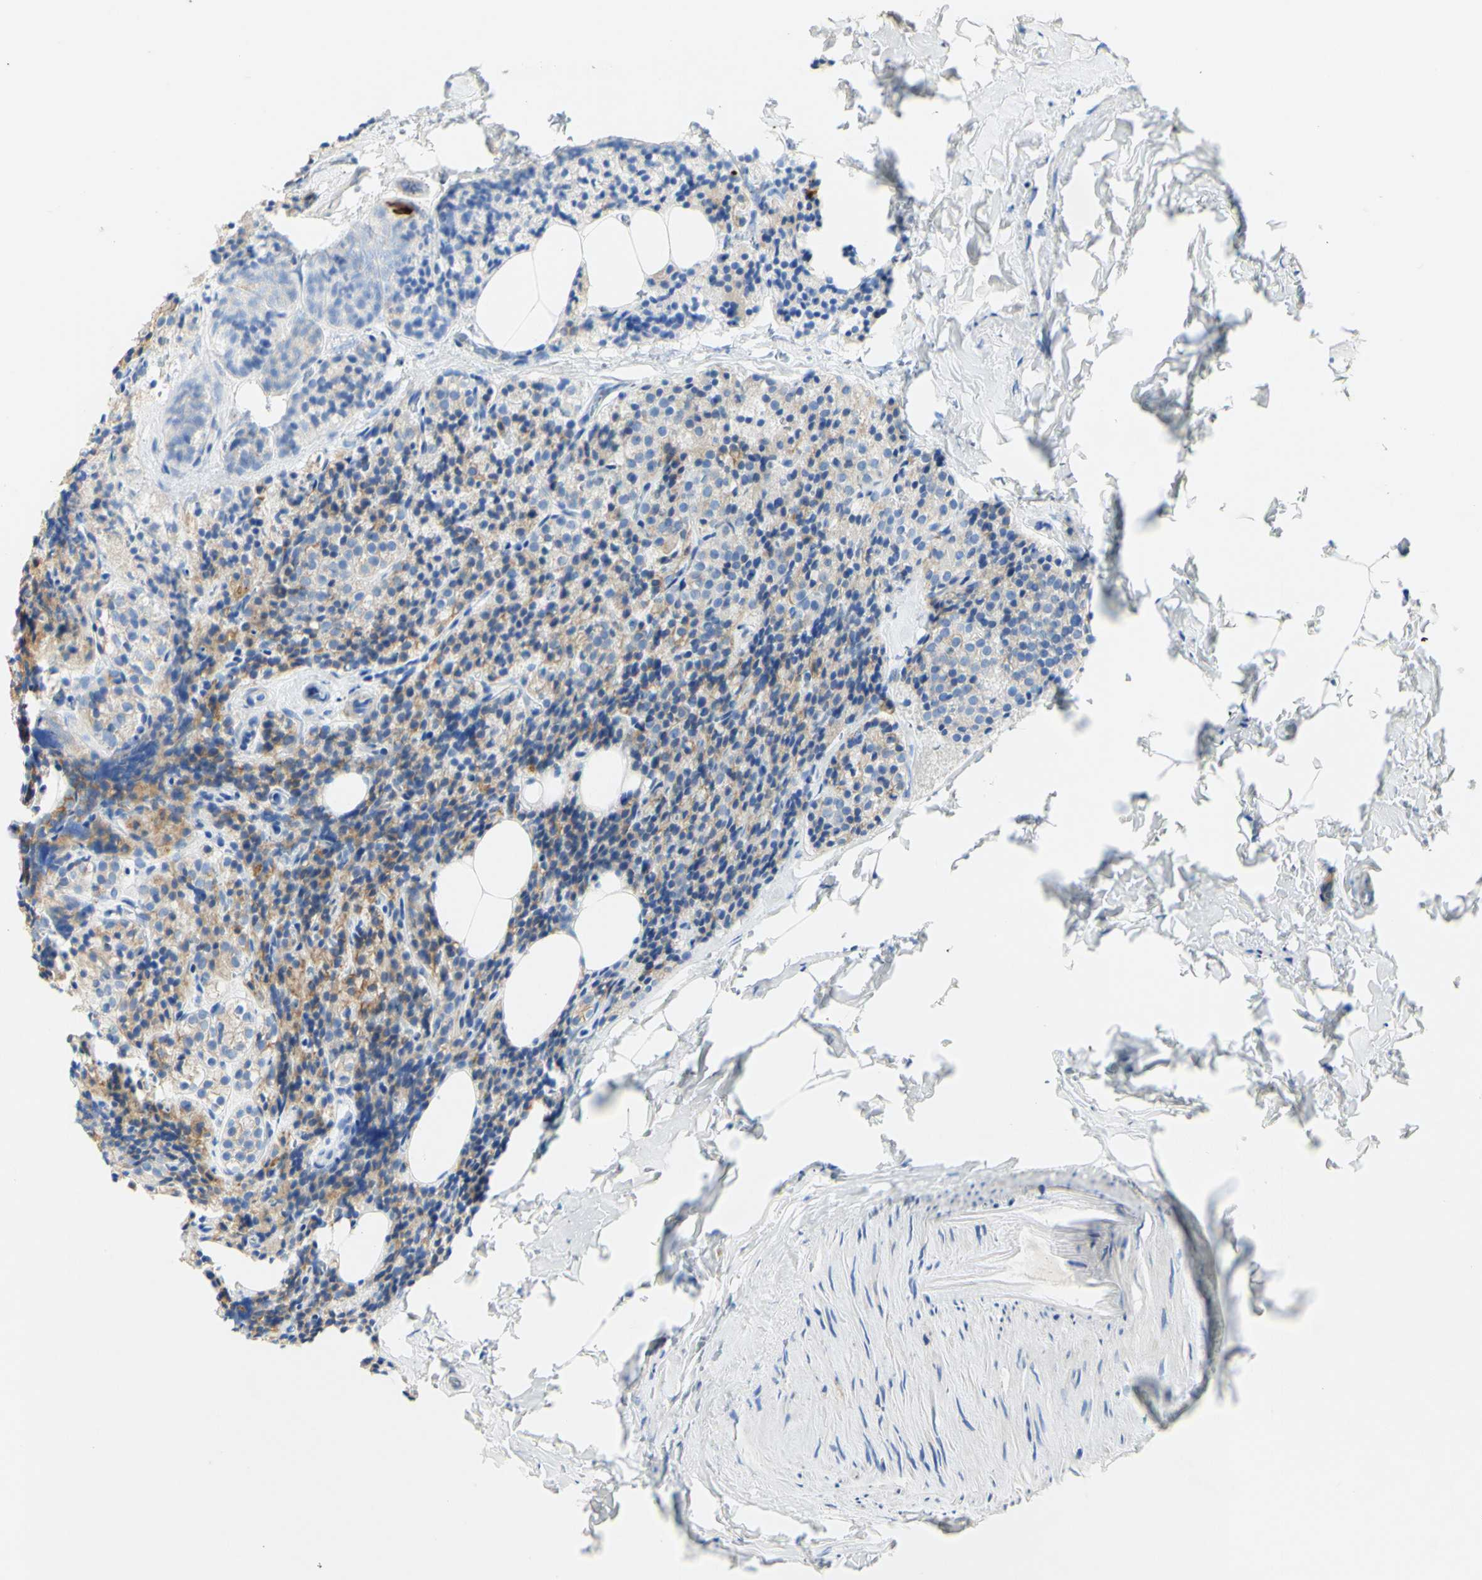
{"staining": {"intensity": "negative", "quantity": "none", "location": "none"}, "tissue": "parathyroid gland", "cell_type": "Glandular cells", "image_type": "normal", "snomed": [{"axis": "morphology", "description": "Normal tissue, NOS"}, {"axis": "morphology", "description": "Atrophy, NOS"}, {"axis": "topography", "description": "Parathyroid gland"}], "caption": "Immunohistochemical staining of normal human parathyroid gland shows no significant expression in glandular cells.", "gene": "PIGR", "patient": {"sex": "female", "age": 54}}